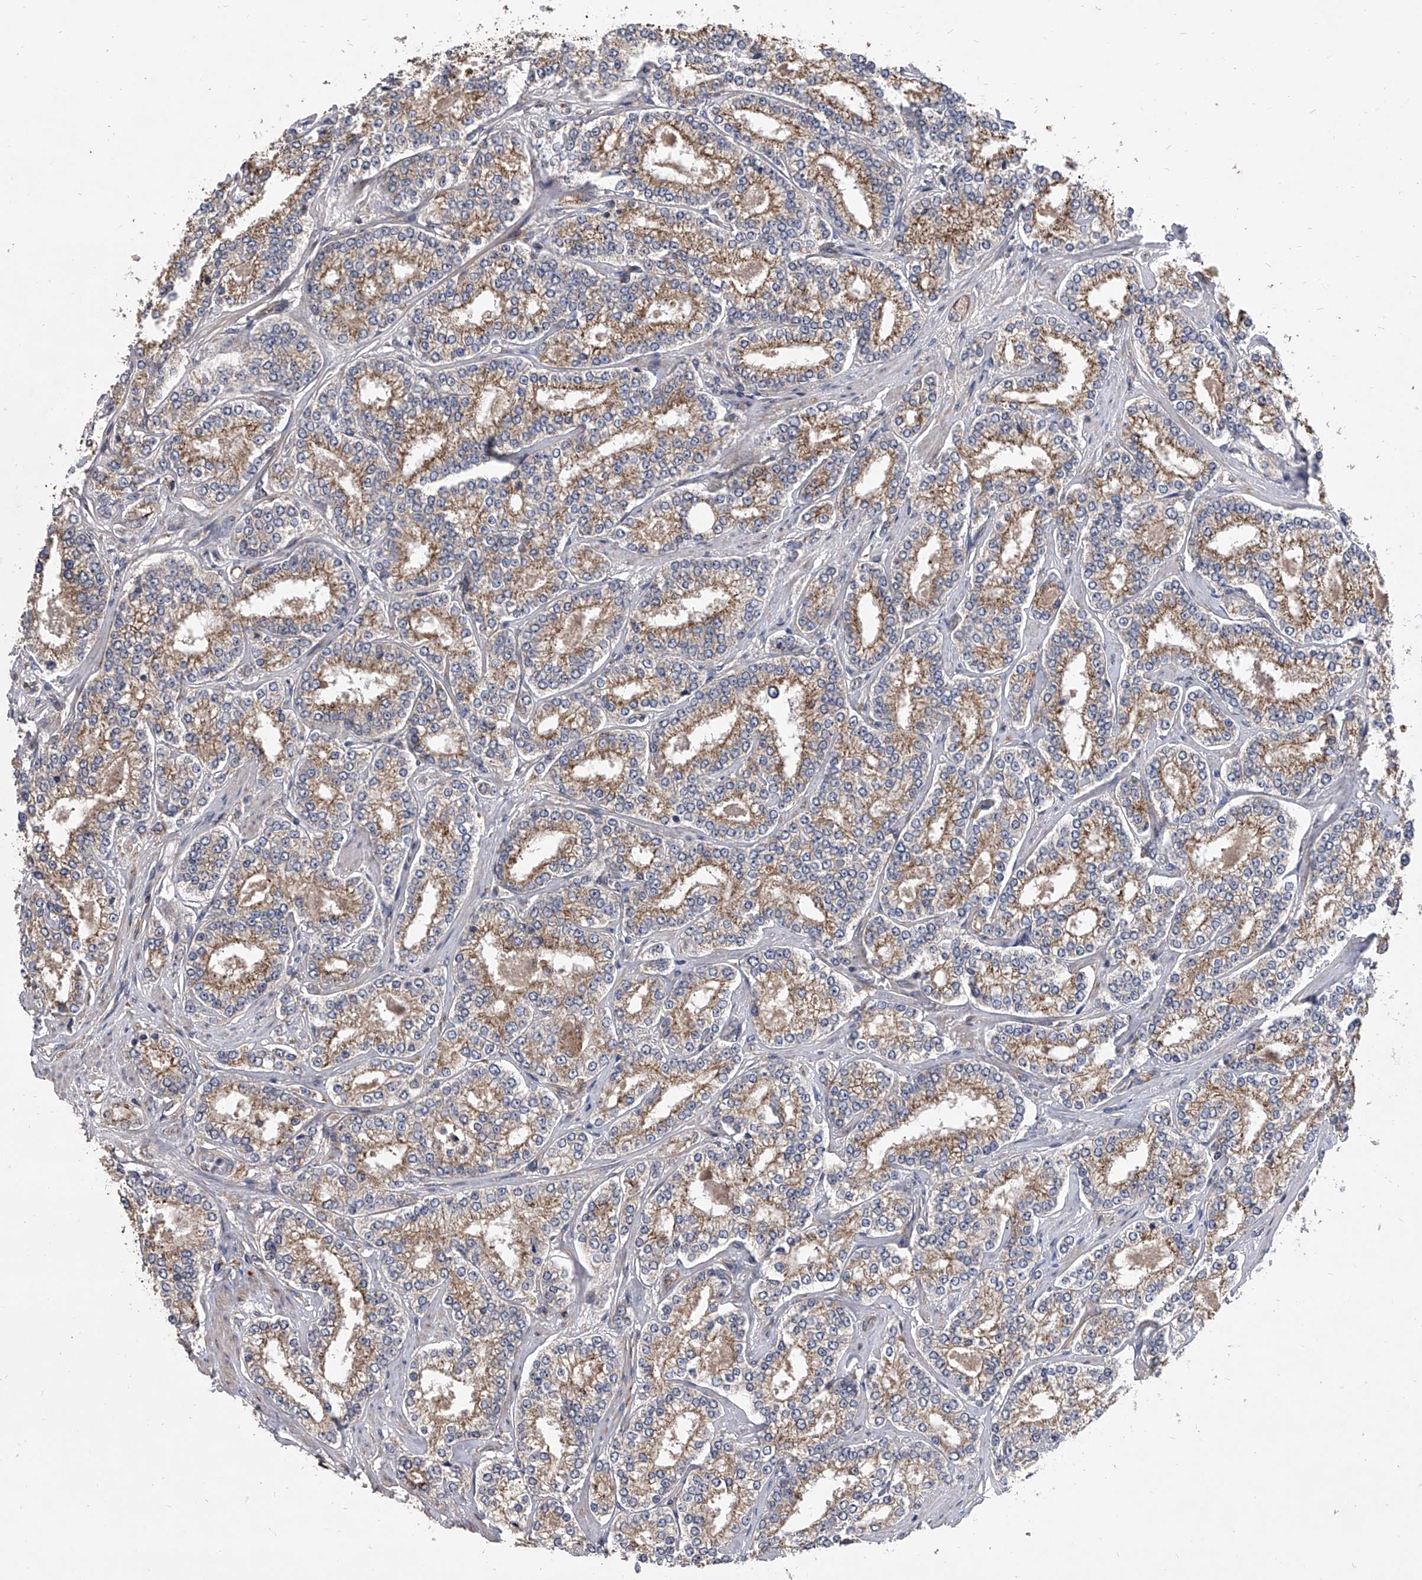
{"staining": {"intensity": "moderate", "quantity": ">75%", "location": "cytoplasmic/membranous"}, "tissue": "prostate cancer", "cell_type": "Tumor cells", "image_type": "cancer", "snomed": [{"axis": "morphology", "description": "Normal tissue, NOS"}, {"axis": "morphology", "description": "Adenocarcinoma, High grade"}, {"axis": "topography", "description": "Prostate"}], "caption": "Brown immunohistochemical staining in prostate high-grade adenocarcinoma displays moderate cytoplasmic/membranous staining in about >75% of tumor cells. The protein is shown in brown color, while the nuclei are stained blue.", "gene": "EXOC4", "patient": {"sex": "male", "age": 83}}